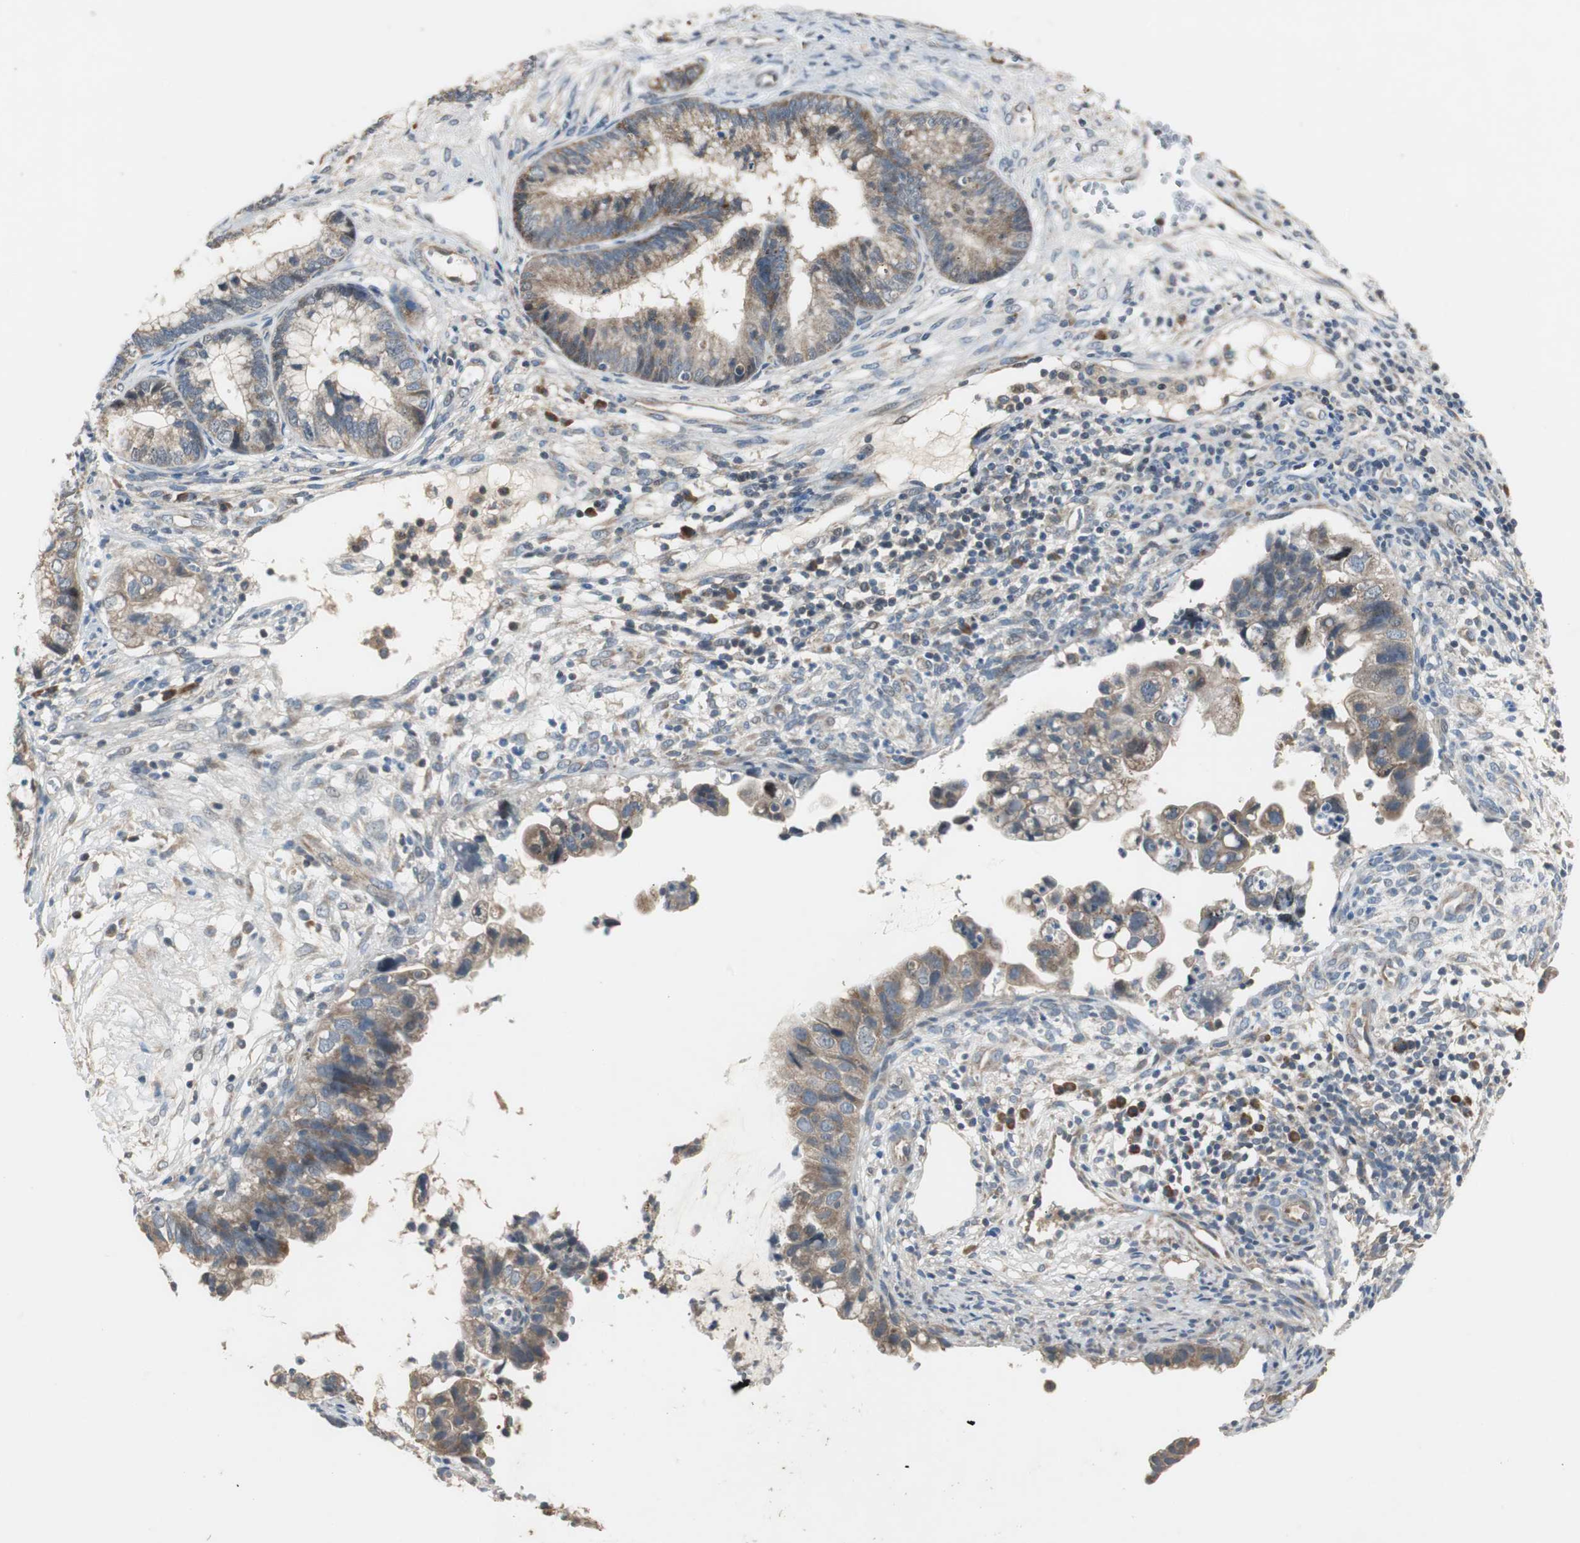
{"staining": {"intensity": "weak", "quantity": ">75%", "location": "cytoplasmic/membranous"}, "tissue": "cervical cancer", "cell_type": "Tumor cells", "image_type": "cancer", "snomed": [{"axis": "morphology", "description": "Adenocarcinoma, NOS"}, {"axis": "topography", "description": "Cervix"}], "caption": "Weak cytoplasmic/membranous expression for a protein is identified in approximately >75% of tumor cells of cervical cancer (adenocarcinoma) using immunohistochemistry (IHC).", "gene": "MYT1", "patient": {"sex": "female", "age": 44}}